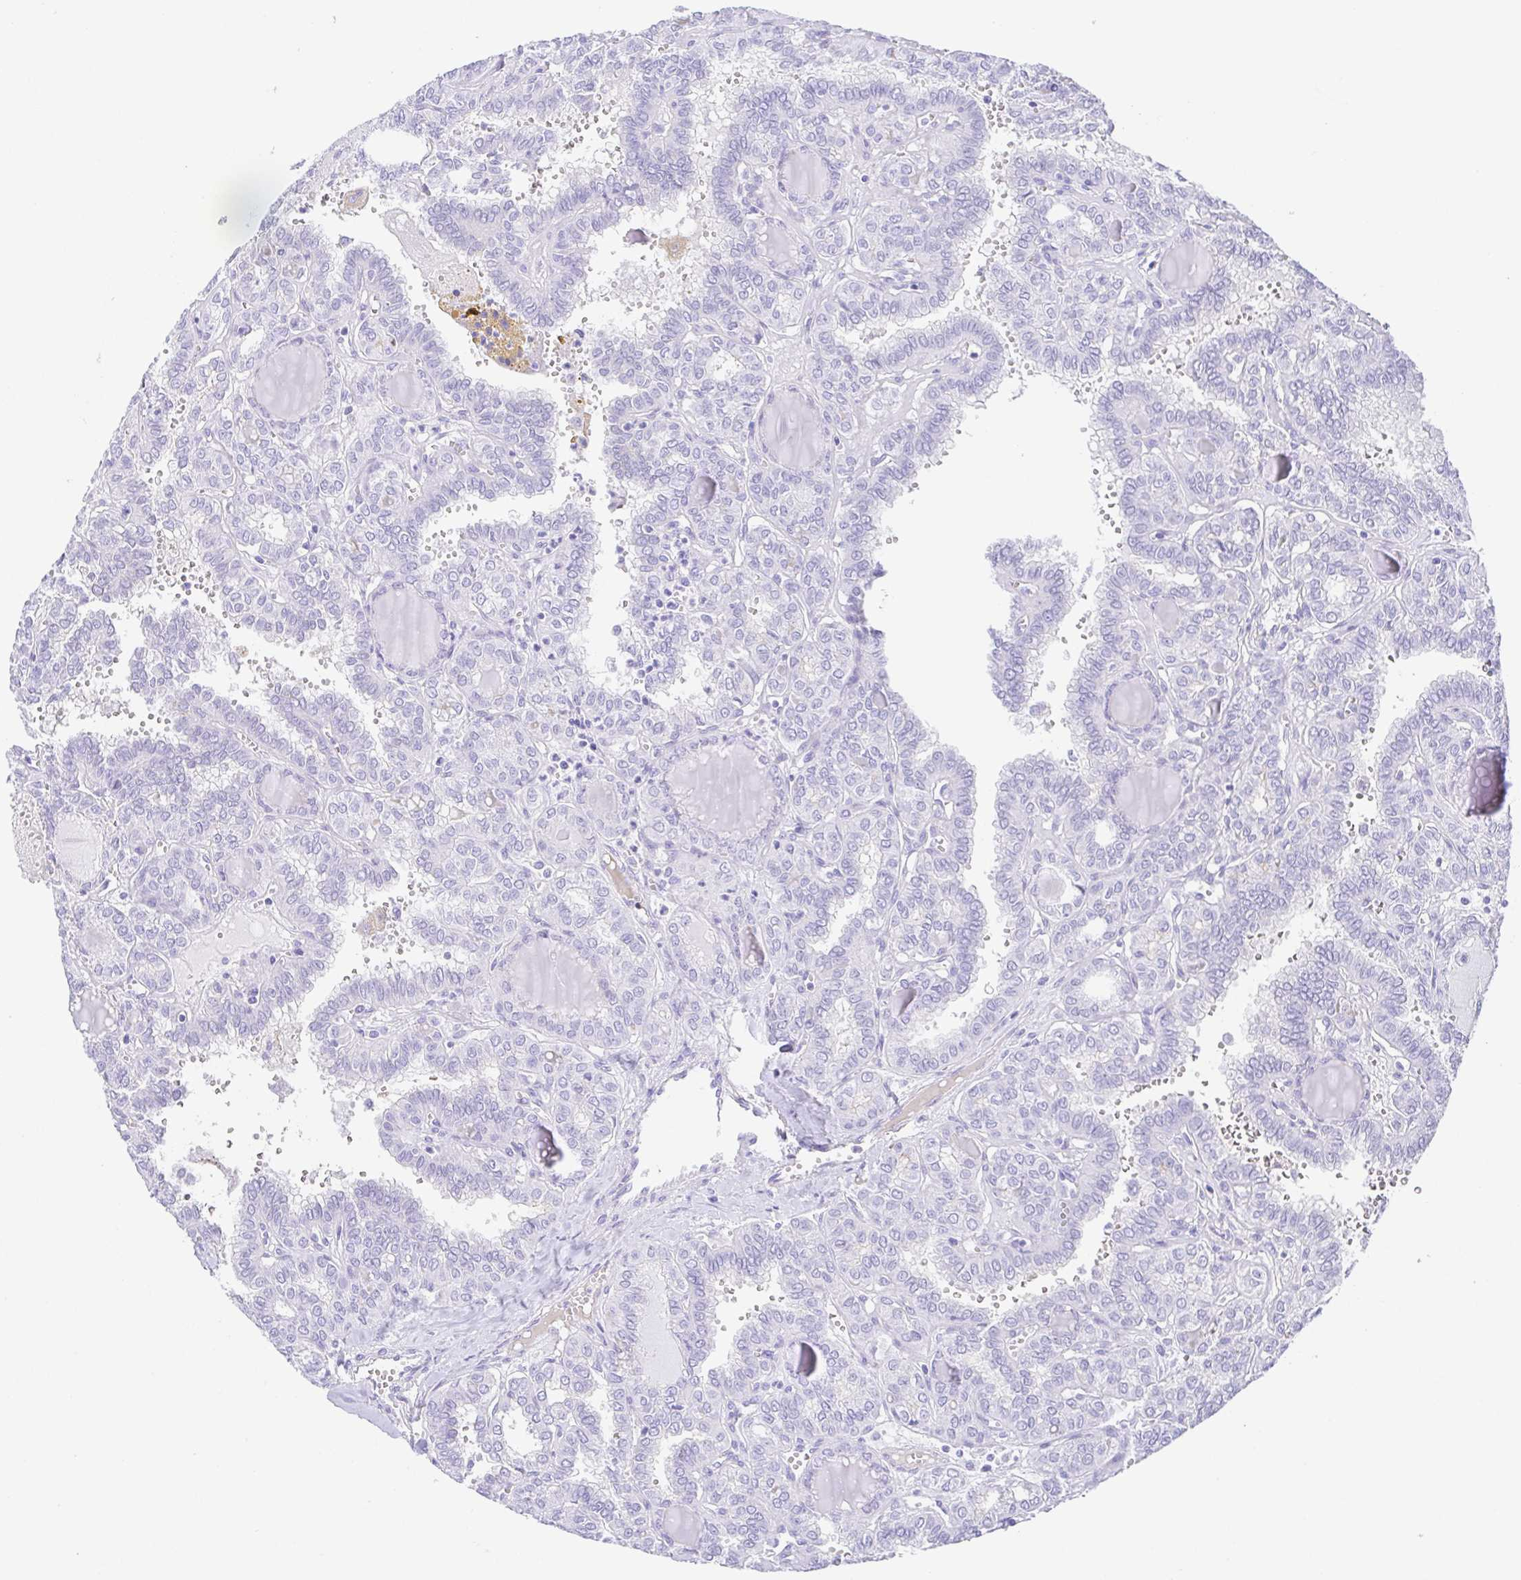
{"staining": {"intensity": "negative", "quantity": "none", "location": "none"}, "tissue": "thyroid cancer", "cell_type": "Tumor cells", "image_type": "cancer", "snomed": [{"axis": "morphology", "description": "Papillary adenocarcinoma, NOS"}, {"axis": "topography", "description": "Thyroid gland"}], "caption": "Papillary adenocarcinoma (thyroid) stained for a protein using IHC shows no expression tumor cells.", "gene": "SPATA4", "patient": {"sex": "female", "age": 41}}